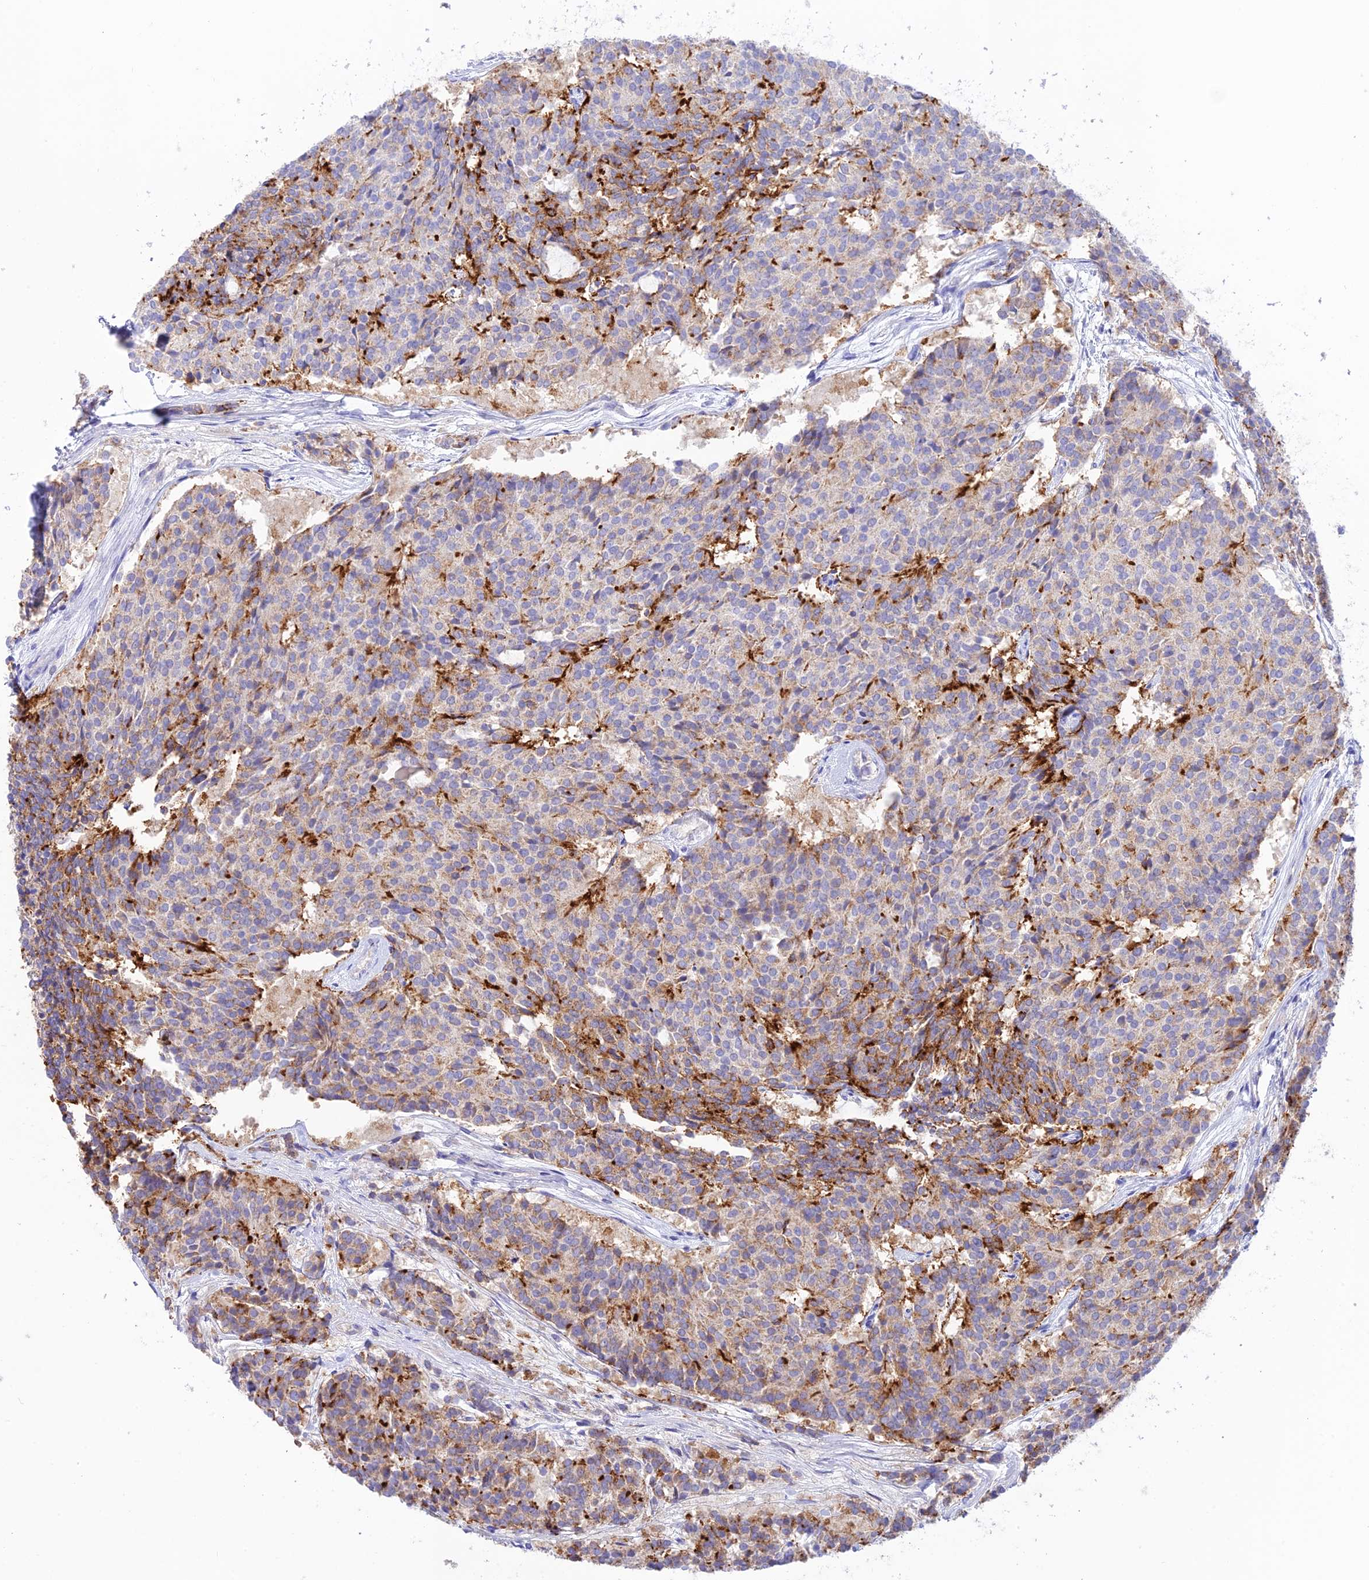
{"staining": {"intensity": "moderate", "quantity": "<25%", "location": "cytoplasmic/membranous"}, "tissue": "carcinoid", "cell_type": "Tumor cells", "image_type": "cancer", "snomed": [{"axis": "morphology", "description": "Carcinoid, malignant, NOS"}, {"axis": "topography", "description": "Pancreas"}], "caption": "Protein expression by immunohistochemistry displays moderate cytoplasmic/membranous positivity in about <25% of tumor cells in carcinoid.", "gene": "NLRP9", "patient": {"sex": "female", "age": 54}}